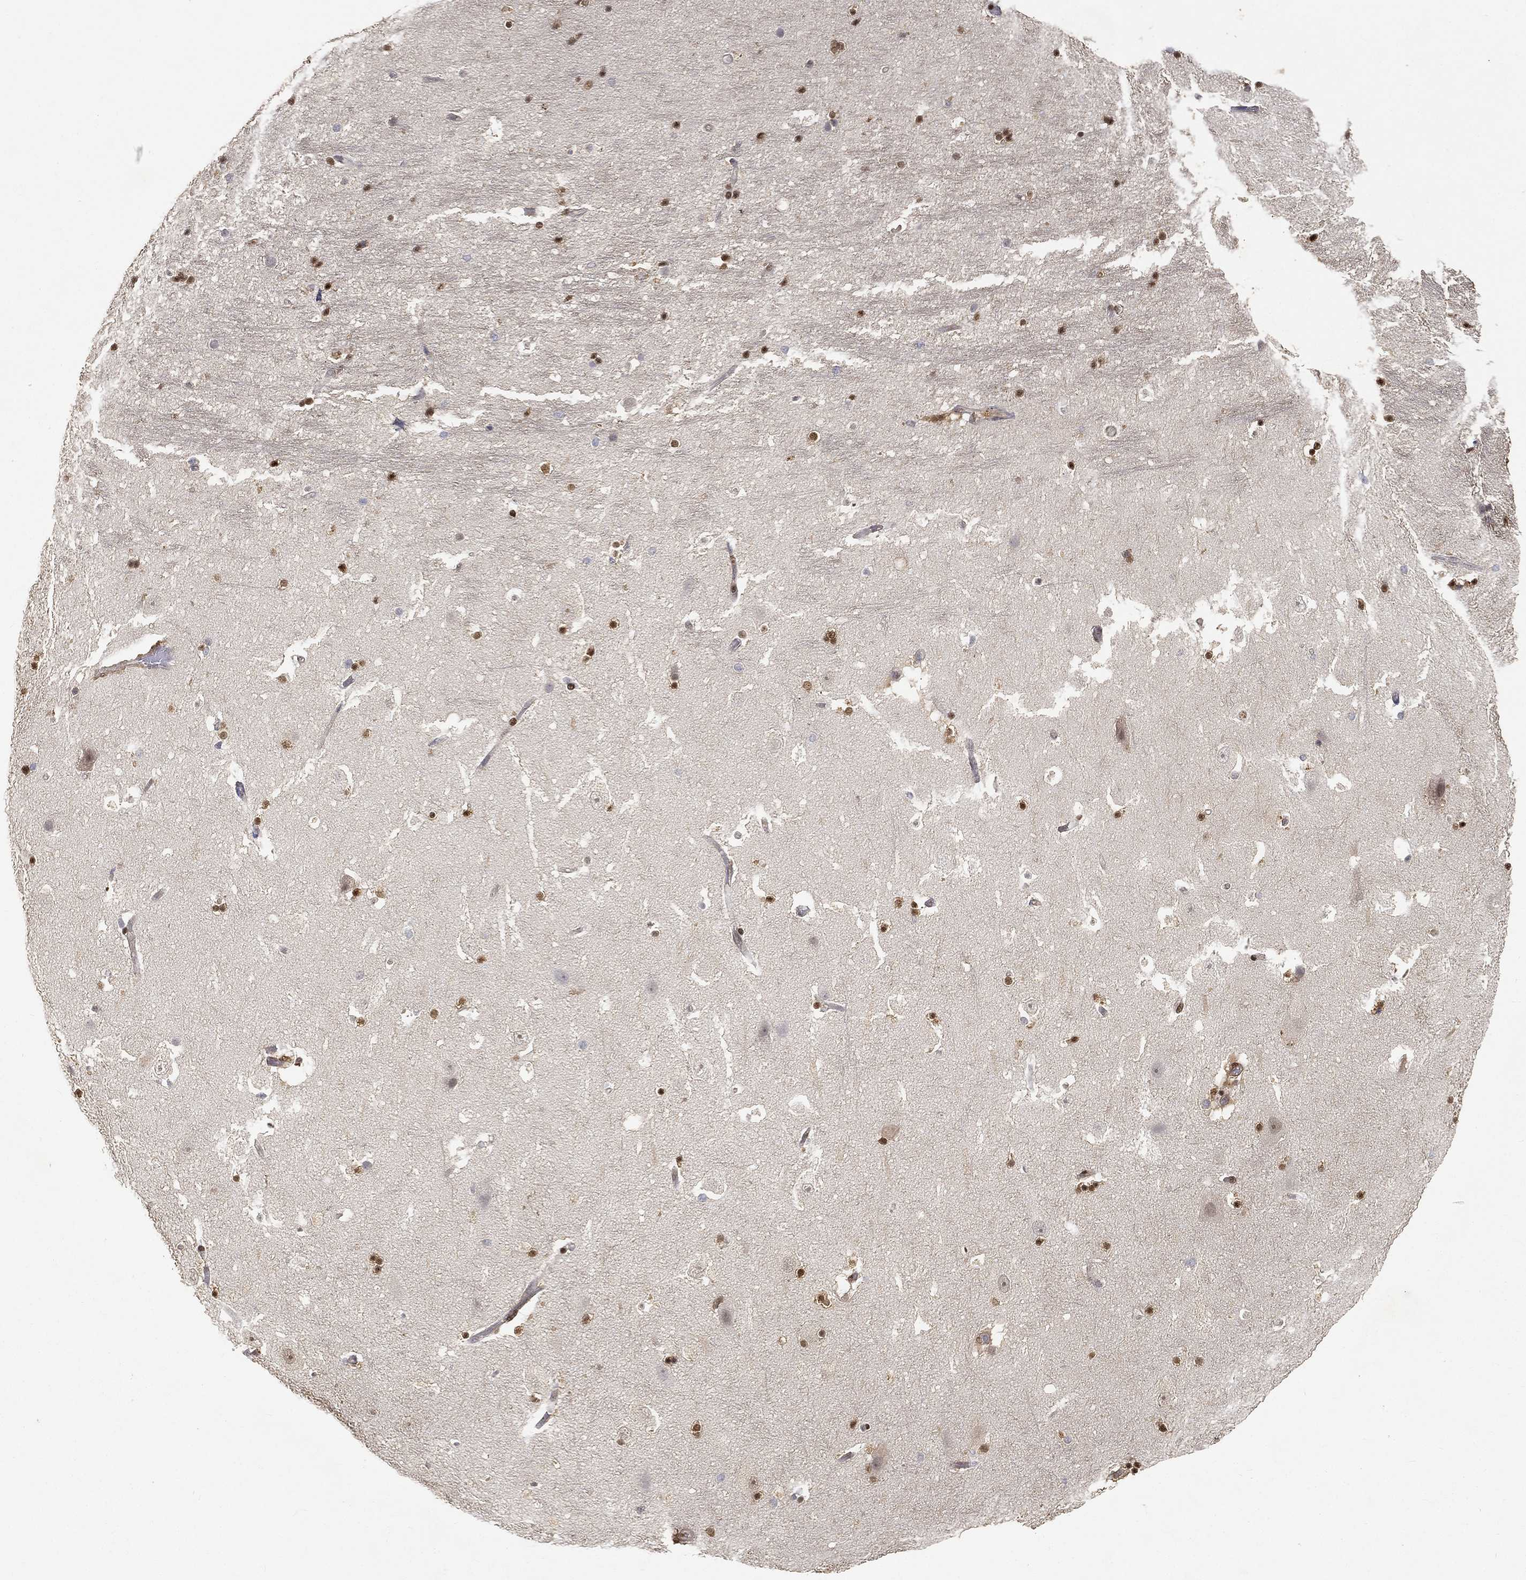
{"staining": {"intensity": "strong", "quantity": "<25%", "location": "nuclear"}, "tissue": "hippocampus", "cell_type": "Glial cells", "image_type": "normal", "snomed": [{"axis": "morphology", "description": "Normal tissue, NOS"}, {"axis": "topography", "description": "Hippocampus"}], "caption": "Approximately <25% of glial cells in benign hippocampus reveal strong nuclear protein expression as visualized by brown immunohistochemical staining.", "gene": "CRTC3", "patient": {"sex": "male", "age": 51}}